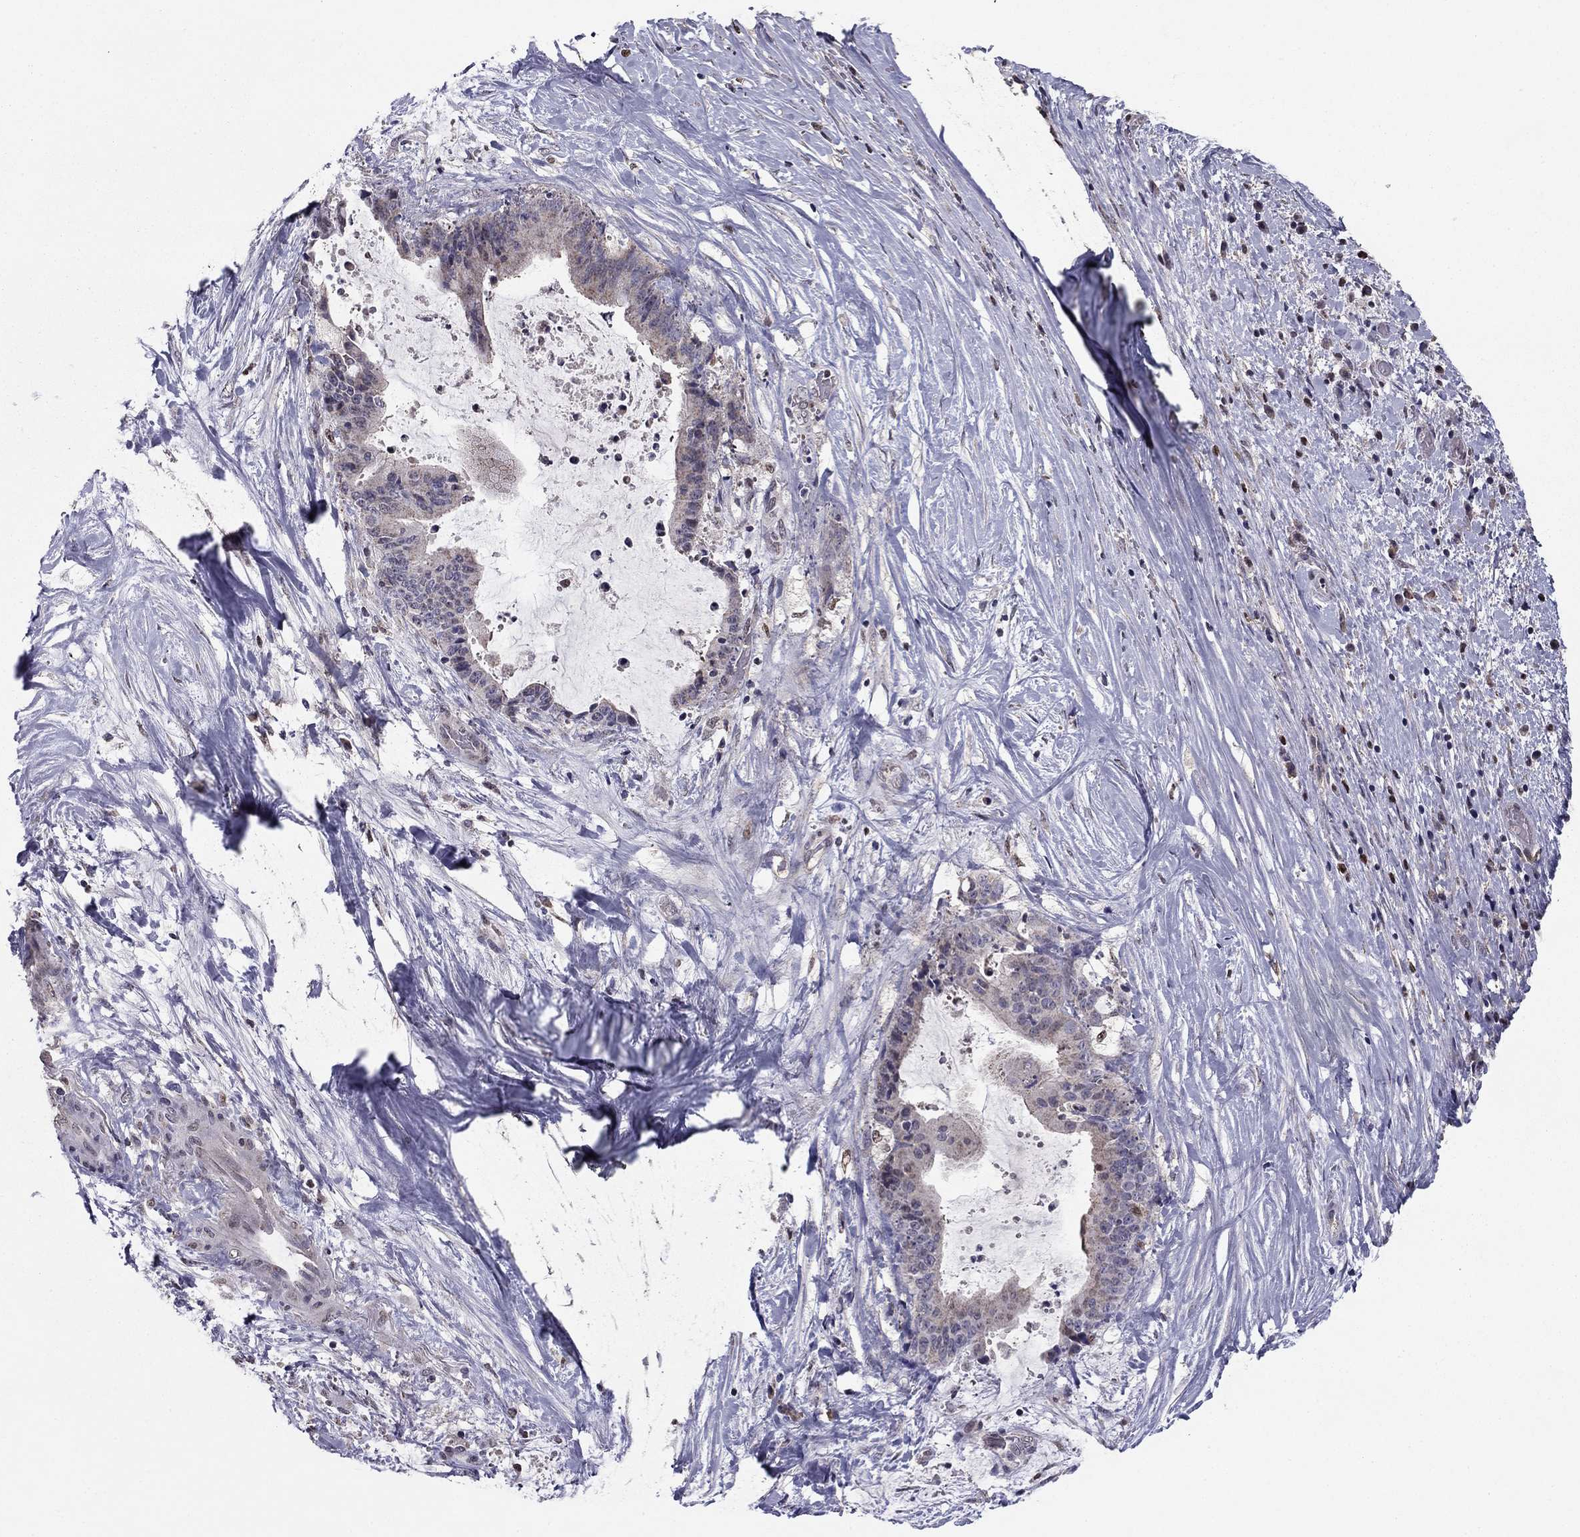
{"staining": {"intensity": "negative", "quantity": "none", "location": "none"}, "tissue": "liver cancer", "cell_type": "Tumor cells", "image_type": "cancer", "snomed": [{"axis": "morphology", "description": "Cholangiocarcinoma"}, {"axis": "topography", "description": "Liver"}], "caption": "Cholangiocarcinoma (liver) stained for a protein using immunohistochemistry shows no staining tumor cells.", "gene": "HCN1", "patient": {"sex": "female", "age": 73}}